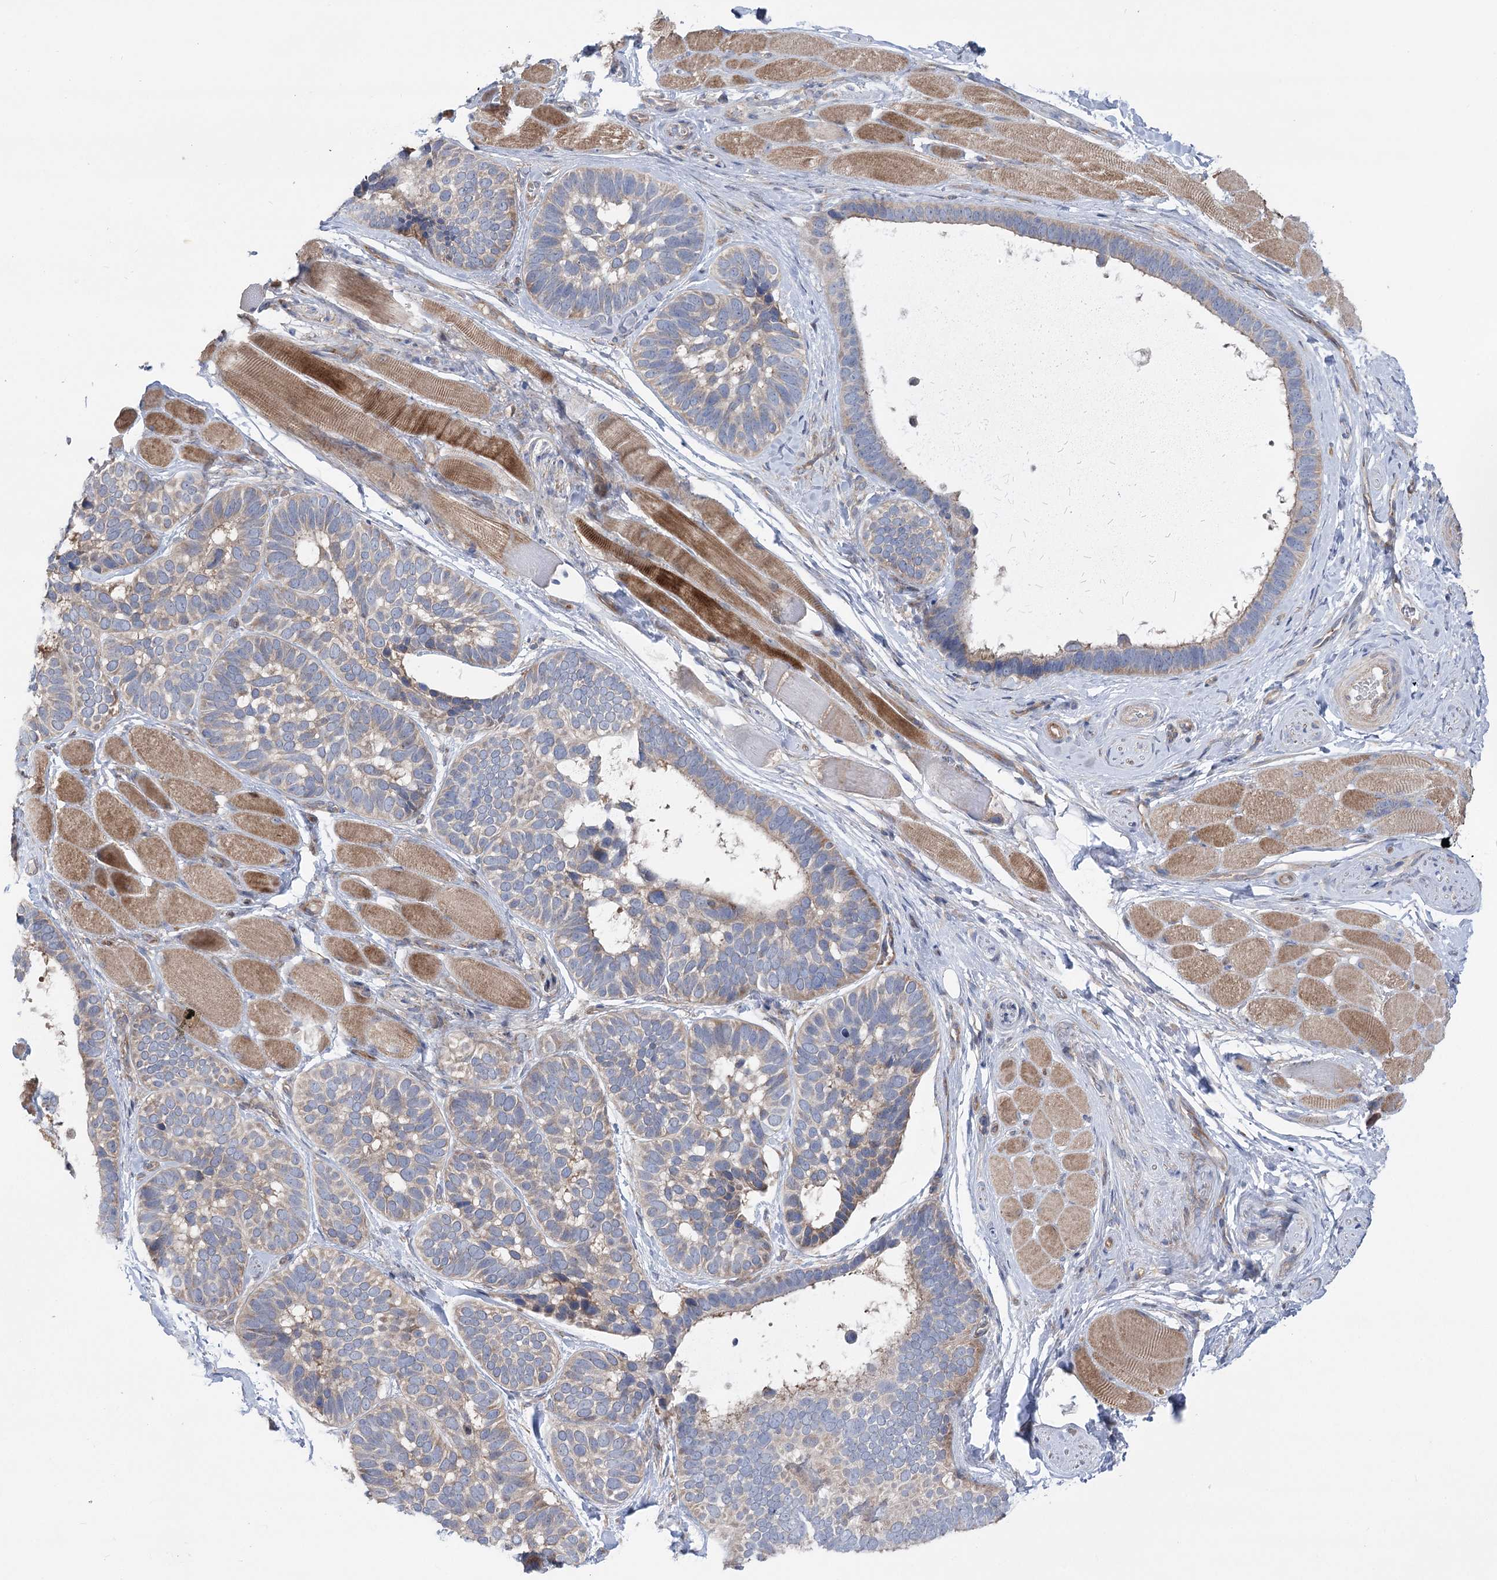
{"staining": {"intensity": "moderate", "quantity": "<25%", "location": "cytoplasmic/membranous"}, "tissue": "skin cancer", "cell_type": "Tumor cells", "image_type": "cancer", "snomed": [{"axis": "morphology", "description": "Basal cell carcinoma"}, {"axis": "topography", "description": "Skin"}], "caption": "Skin cancer (basal cell carcinoma) stained for a protein (brown) reveals moderate cytoplasmic/membranous positive positivity in about <25% of tumor cells.", "gene": "SCN11A", "patient": {"sex": "male", "age": 62}}